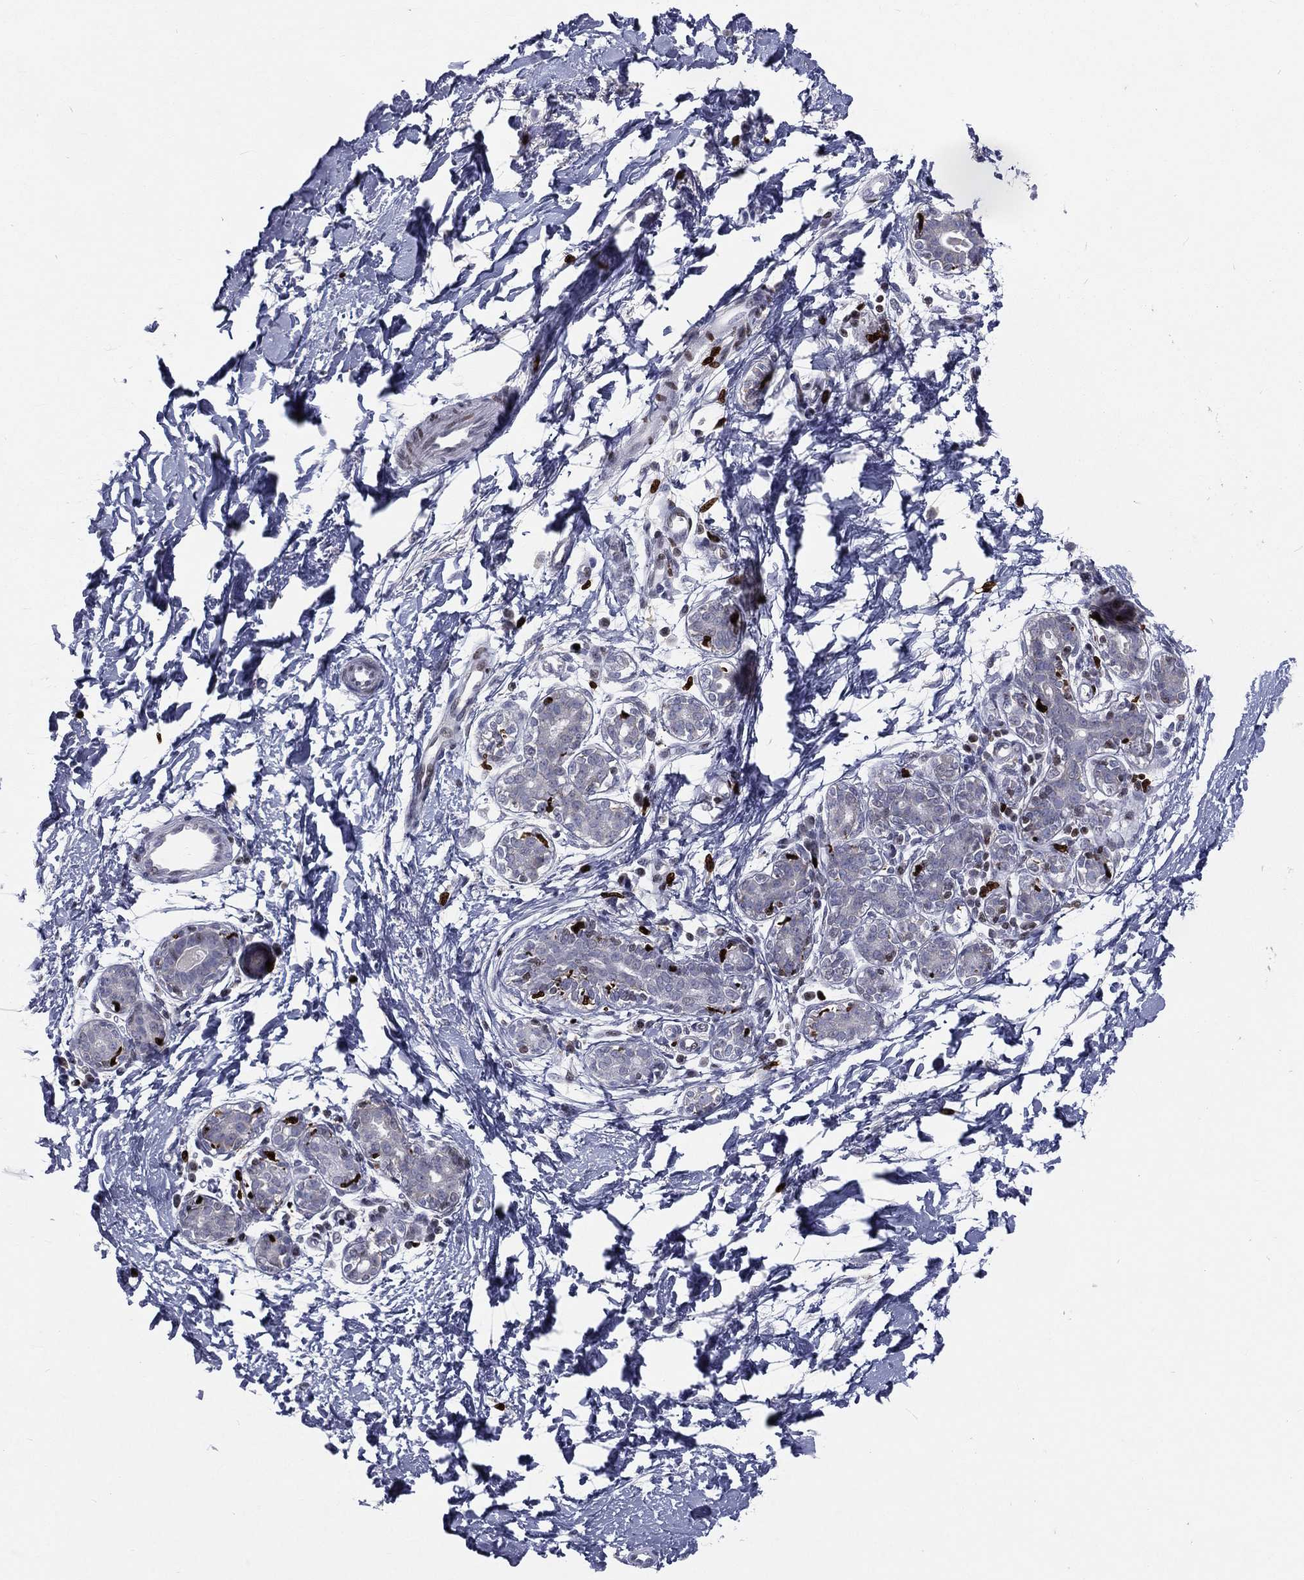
{"staining": {"intensity": "negative", "quantity": "none", "location": "none"}, "tissue": "breast", "cell_type": "Glandular cells", "image_type": "normal", "snomed": [{"axis": "morphology", "description": "Normal tissue, NOS"}, {"axis": "topography", "description": "Breast"}], "caption": "Micrograph shows no significant protein positivity in glandular cells of normal breast.", "gene": "MNDA", "patient": {"sex": "female", "age": 37}}